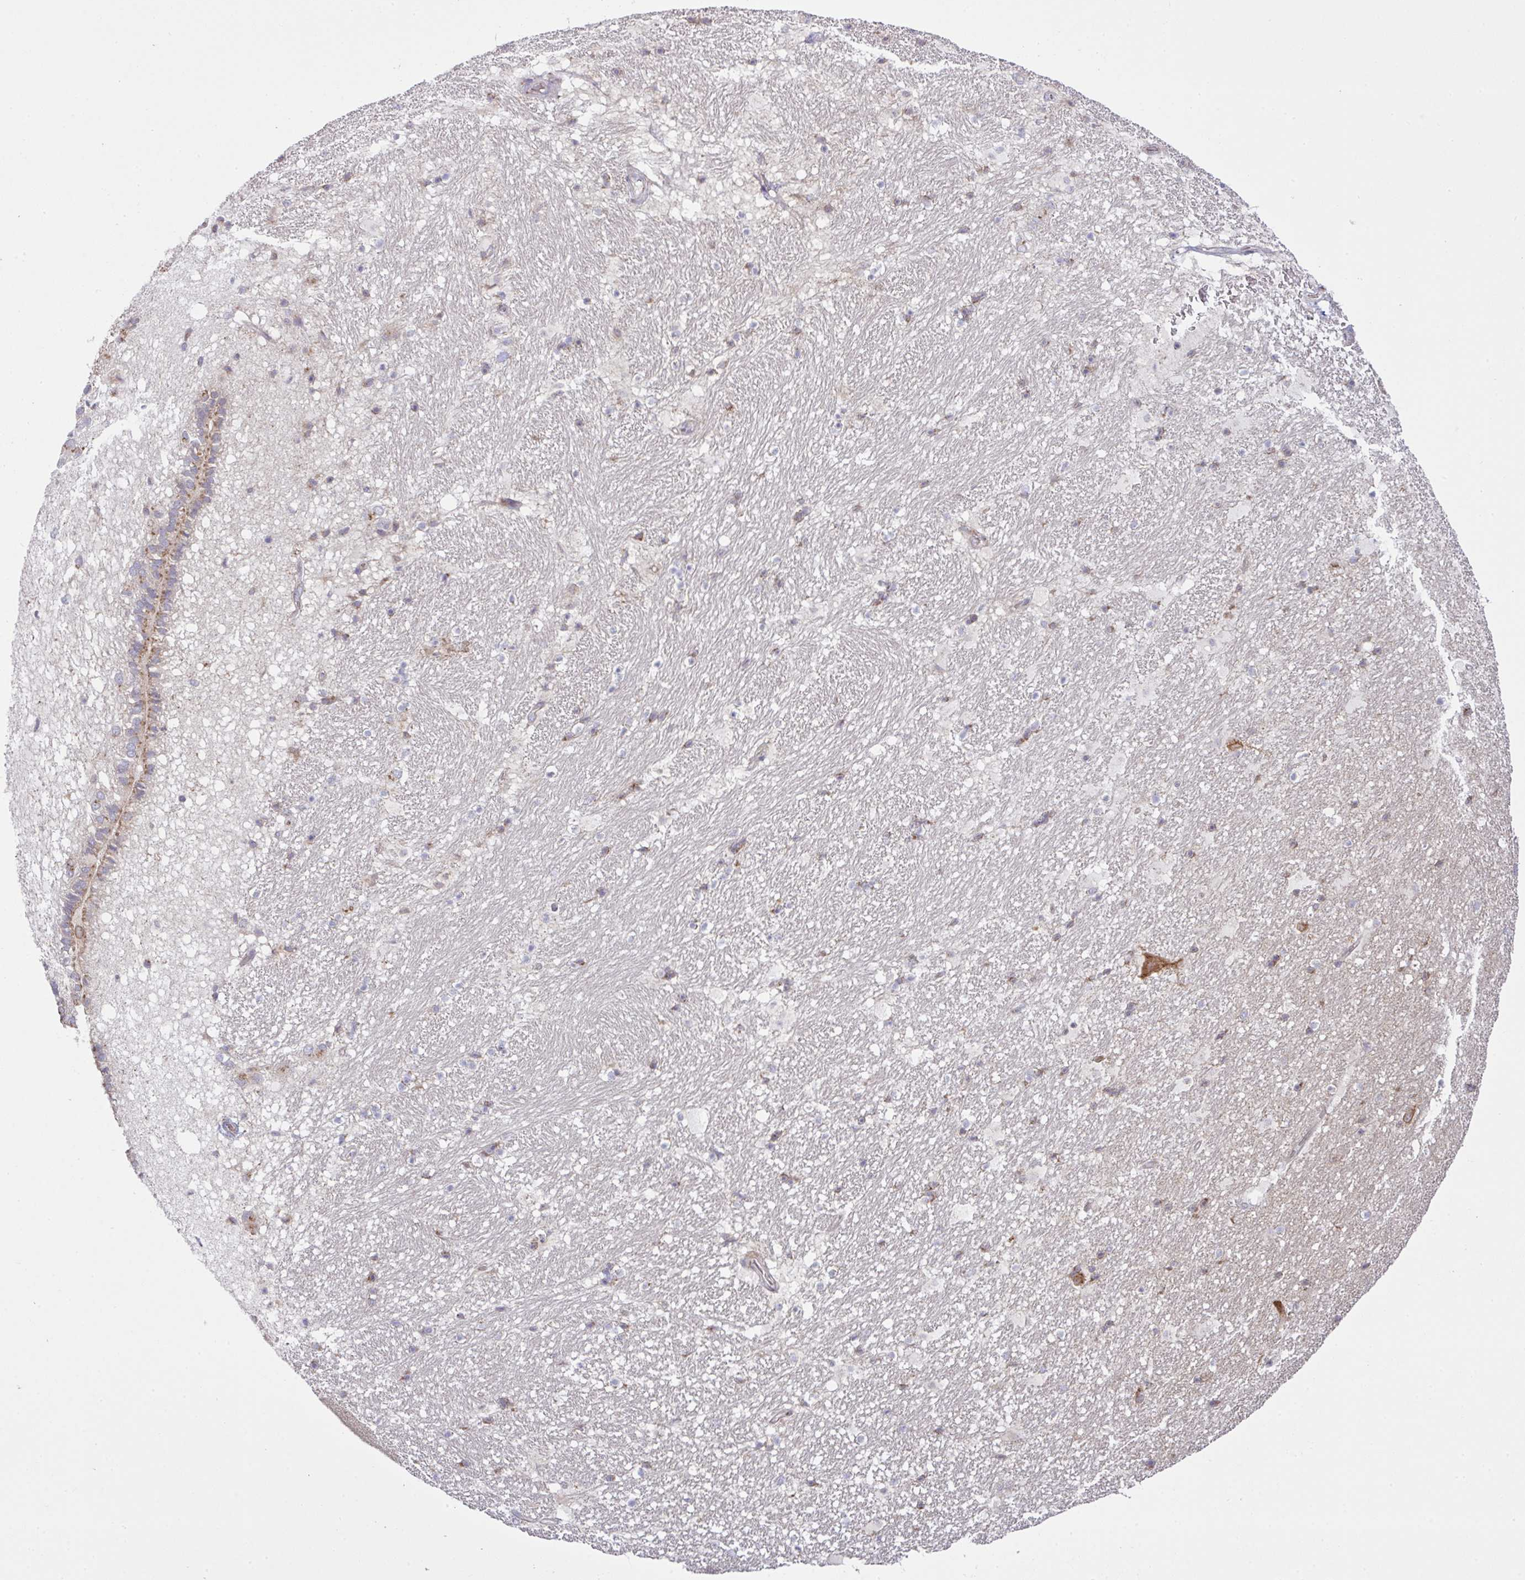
{"staining": {"intensity": "moderate", "quantity": "<25%", "location": "cytoplasmic/membranous"}, "tissue": "hippocampus", "cell_type": "Glial cells", "image_type": "normal", "snomed": [{"axis": "morphology", "description": "Normal tissue, NOS"}, {"axis": "topography", "description": "Hippocampus"}], "caption": "The photomicrograph demonstrates immunohistochemical staining of benign hippocampus. There is moderate cytoplasmic/membranous staining is seen in about <25% of glial cells. (brown staining indicates protein expression, while blue staining denotes nuclei).", "gene": "VTI1A", "patient": {"sex": "male", "age": 37}}